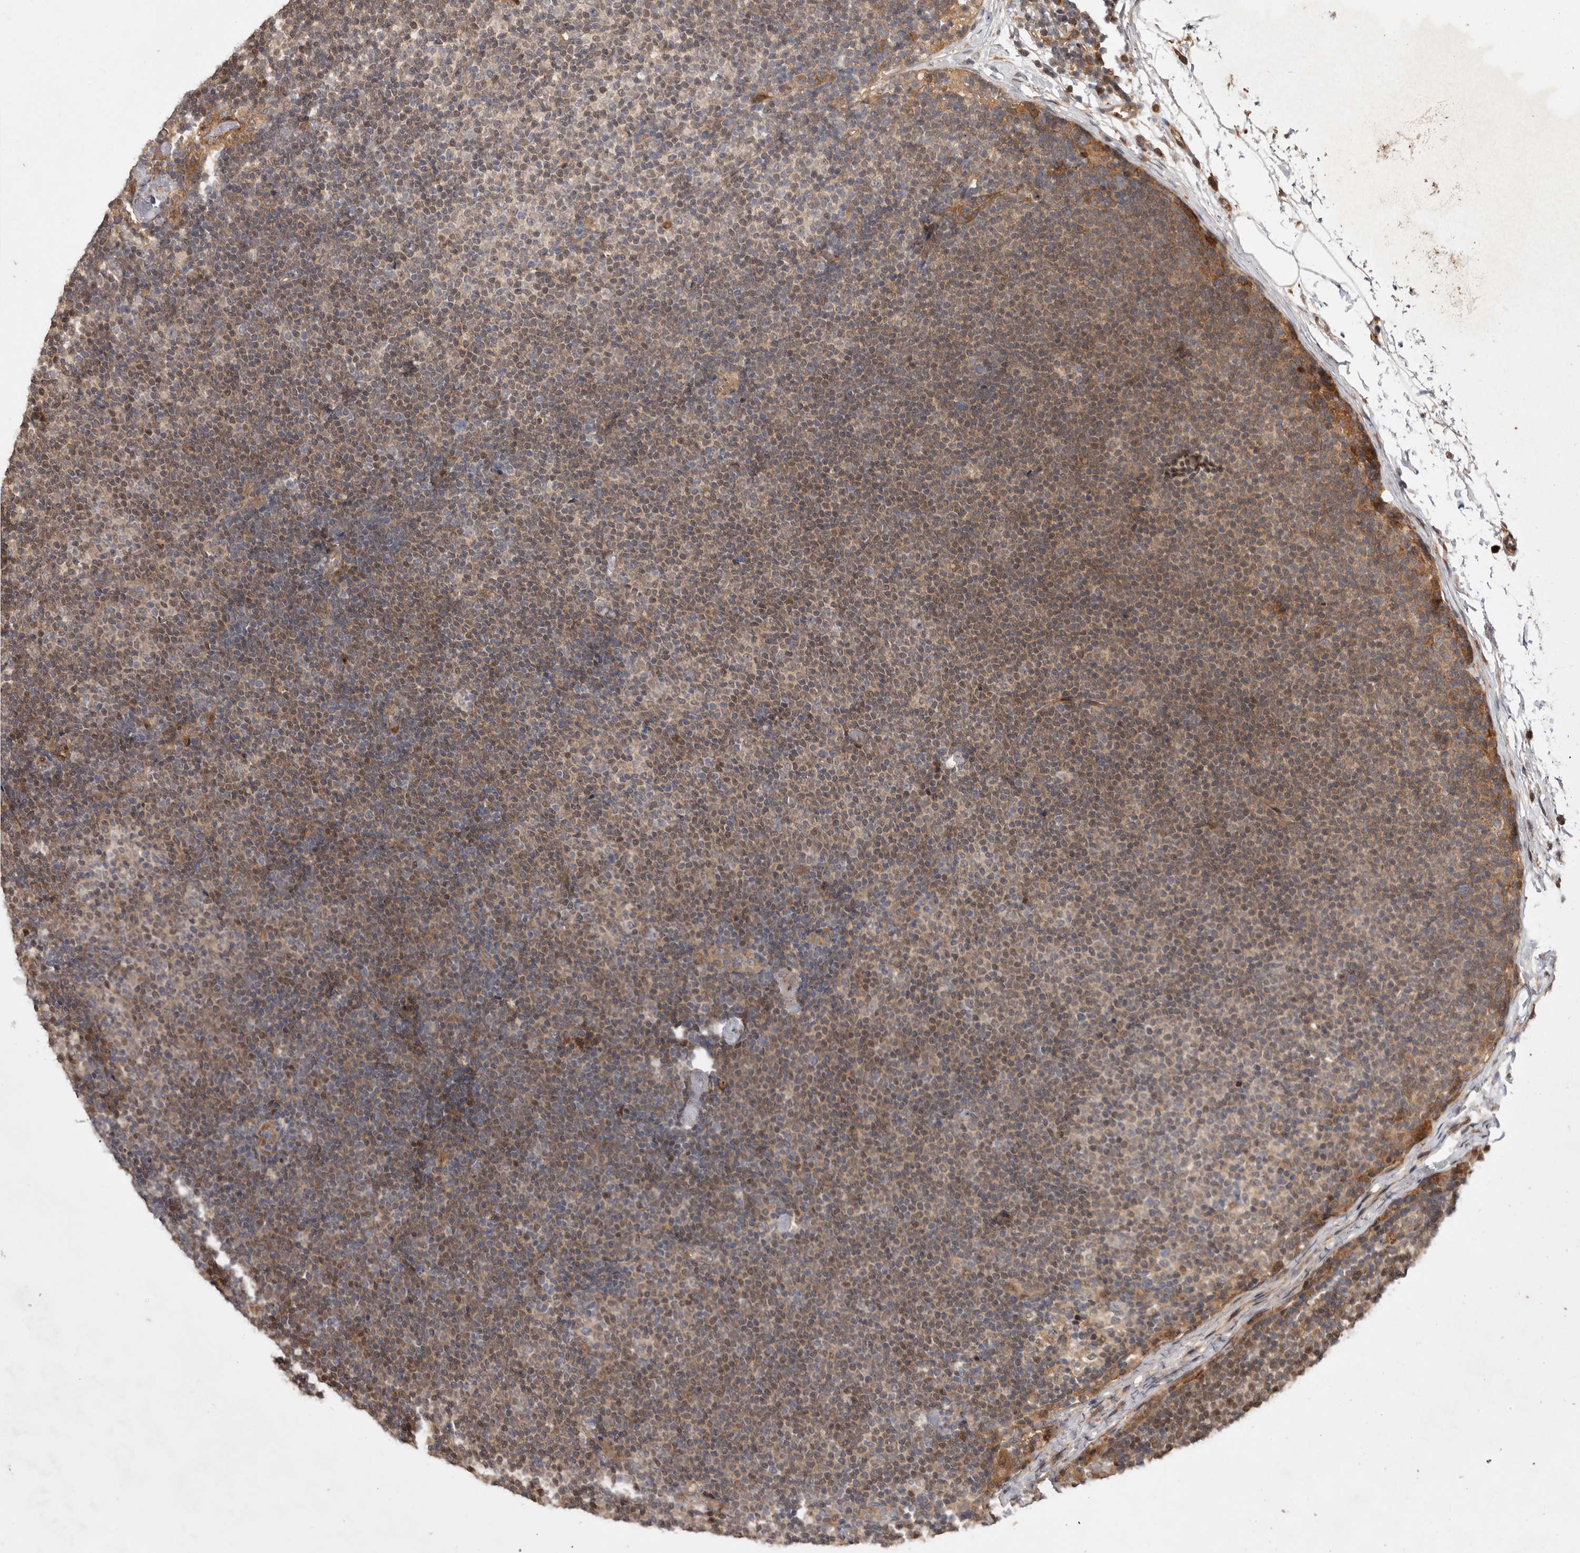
{"staining": {"intensity": "weak", "quantity": "25%-75%", "location": "cytoplasmic/membranous"}, "tissue": "lymphoma", "cell_type": "Tumor cells", "image_type": "cancer", "snomed": [{"axis": "morphology", "description": "Malignant lymphoma, non-Hodgkin's type, Low grade"}, {"axis": "topography", "description": "Lymph node"}], "caption": "There is low levels of weak cytoplasmic/membranous positivity in tumor cells of low-grade malignant lymphoma, non-Hodgkin's type, as demonstrated by immunohistochemical staining (brown color).", "gene": "VN1R4", "patient": {"sex": "female", "age": 53}}